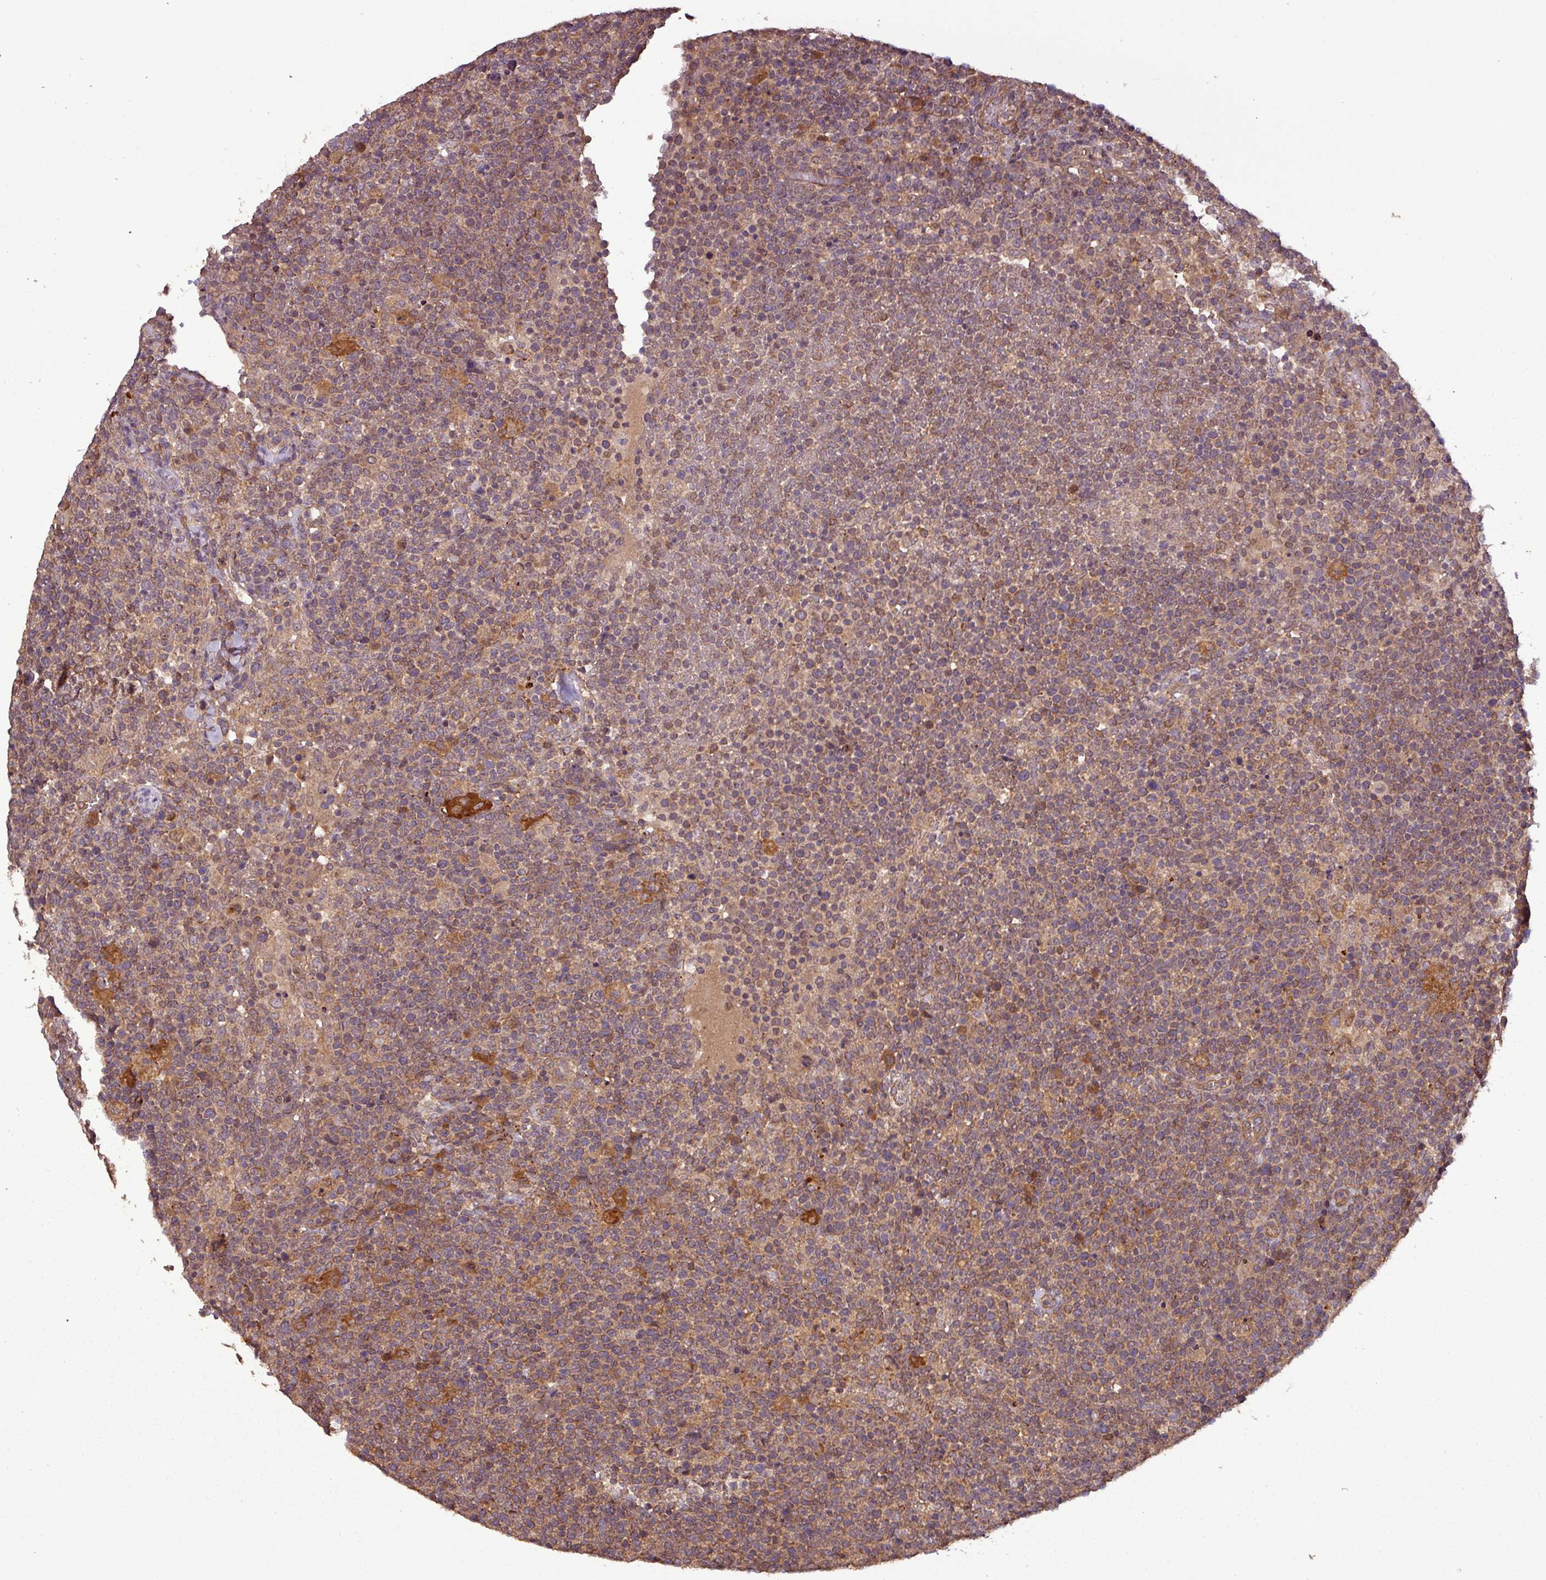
{"staining": {"intensity": "moderate", "quantity": ">75%", "location": "cytoplasmic/membranous"}, "tissue": "lymphoma", "cell_type": "Tumor cells", "image_type": "cancer", "snomed": [{"axis": "morphology", "description": "Malignant lymphoma, non-Hodgkin's type, High grade"}, {"axis": "topography", "description": "Lymph node"}], "caption": "Protein analysis of malignant lymphoma, non-Hodgkin's type (high-grade) tissue shows moderate cytoplasmic/membranous positivity in about >75% of tumor cells.", "gene": "NT5C3A", "patient": {"sex": "male", "age": 61}}